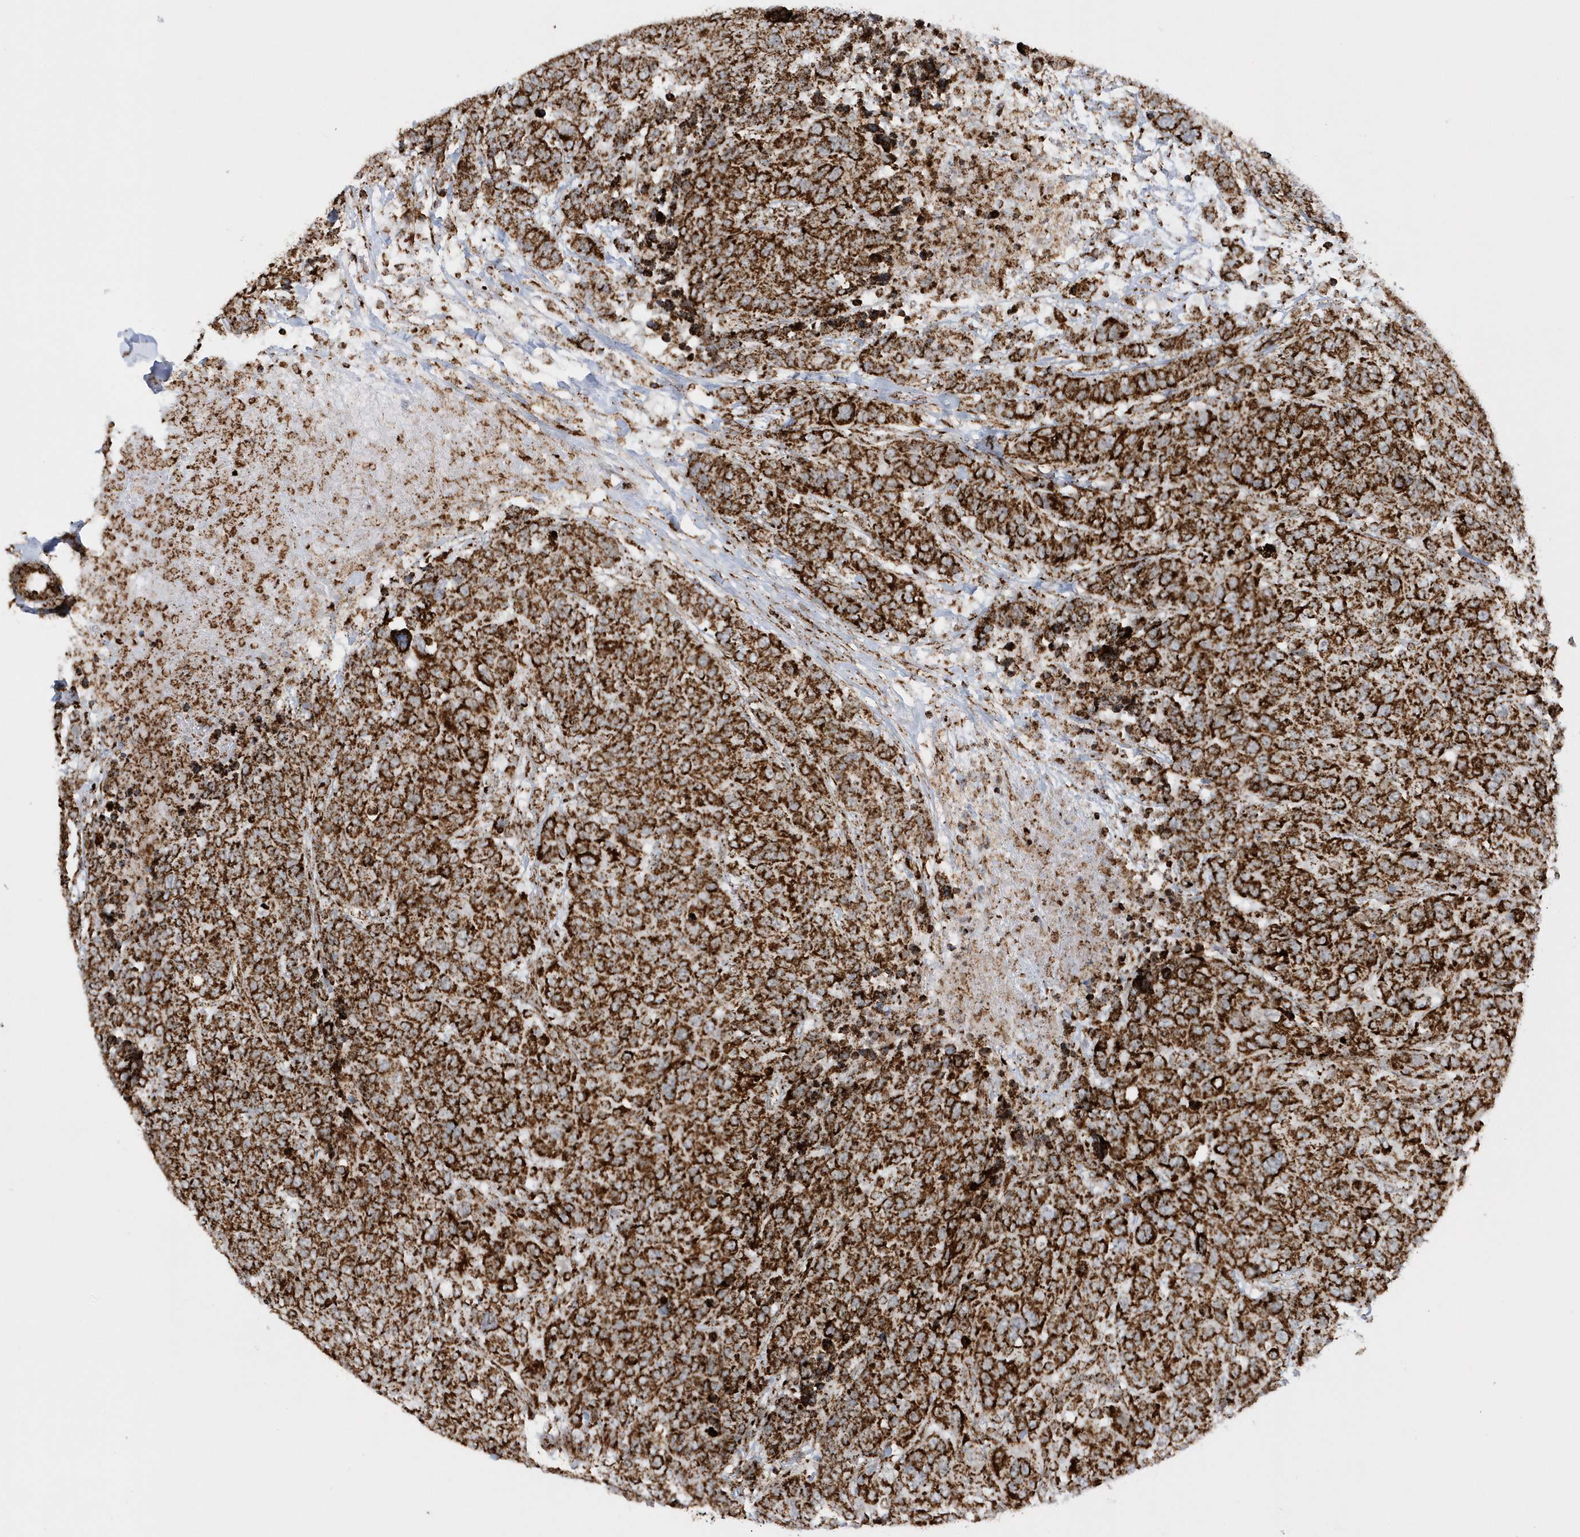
{"staining": {"intensity": "strong", "quantity": ">75%", "location": "cytoplasmic/membranous"}, "tissue": "breast cancer", "cell_type": "Tumor cells", "image_type": "cancer", "snomed": [{"axis": "morphology", "description": "Duct carcinoma"}, {"axis": "topography", "description": "Breast"}], "caption": "Tumor cells reveal strong cytoplasmic/membranous staining in about >75% of cells in breast cancer (intraductal carcinoma).", "gene": "CRY2", "patient": {"sex": "female", "age": 37}}